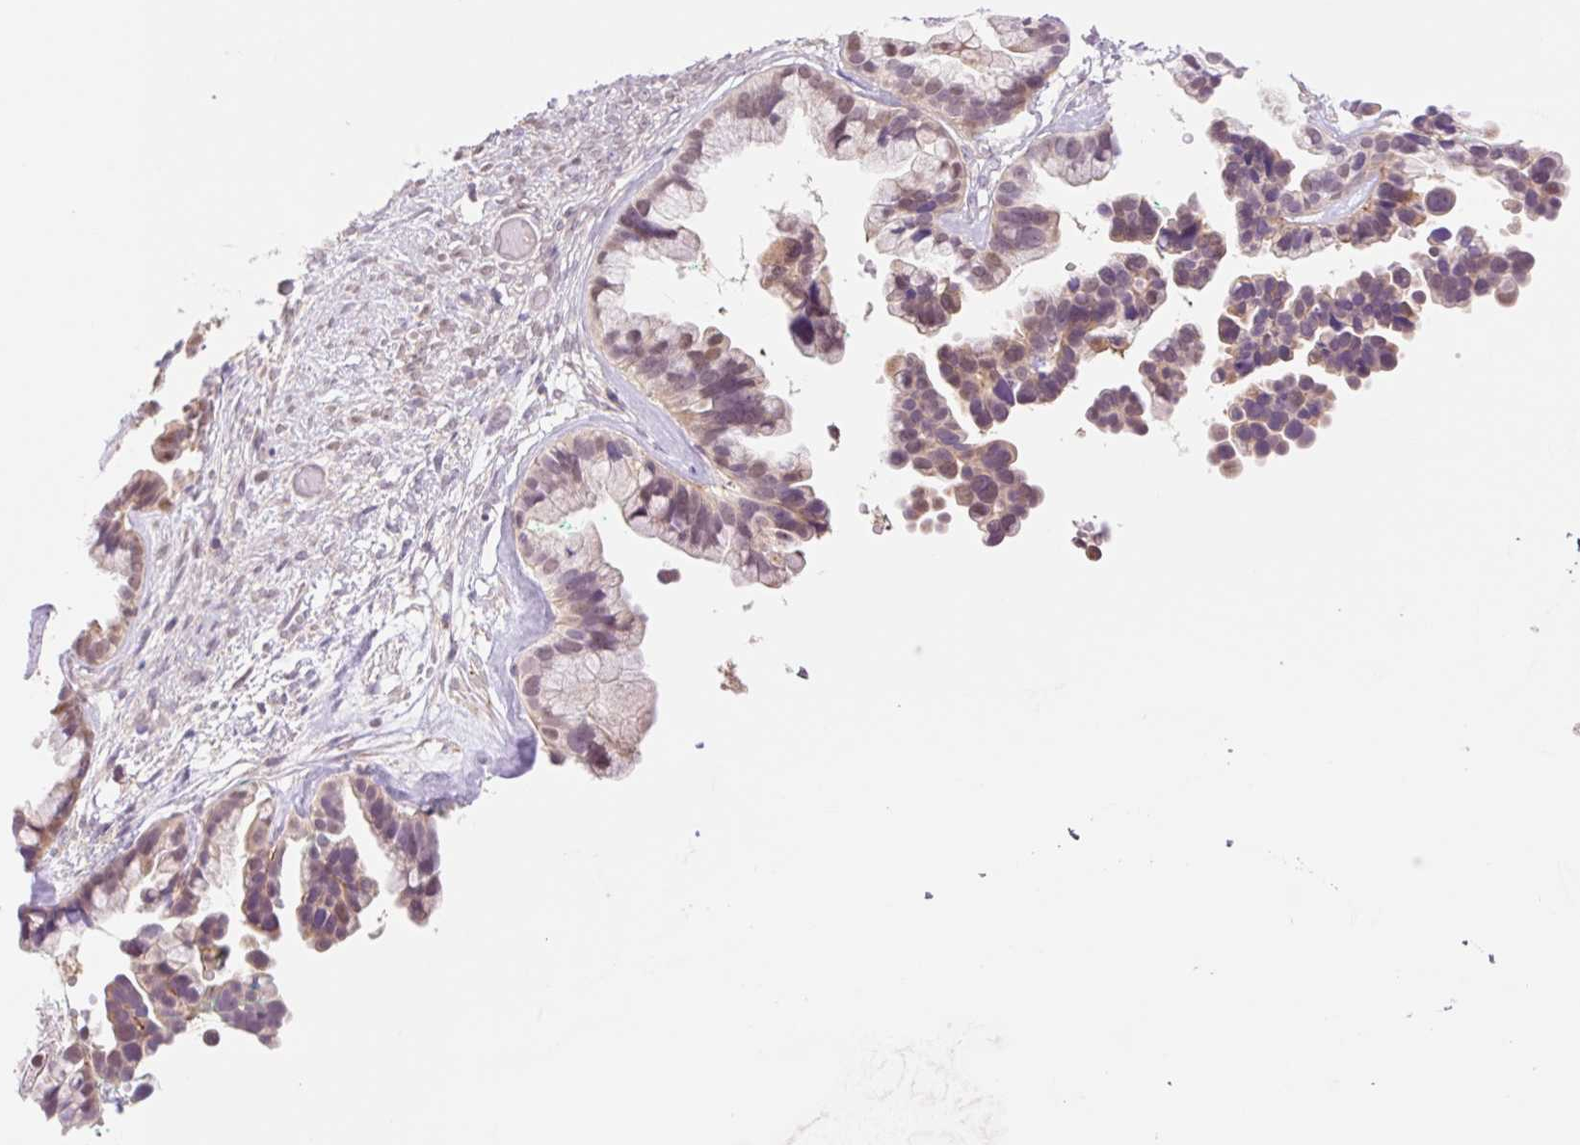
{"staining": {"intensity": "weak", "quantity": ">75%", "location": "cytoplasmic/membranous"}, "tissue": "ovarian cancer", "cell_type": "Tumor cells", "image_type": "cancer", "snomed": [{"axis": "morphology", "description": "Cystadenocarcinoma, serous, NOS"}, {"axis": "topography", "description": "Ovary"}], "caption": "There is low levels of weak cytoplasmic/membranous staining in tumor cells of ovarian cancer, as demonstrated by immunohistochemical staining (brown color).", "gene": "HEBP1", "patient": {"sex": "female", "age": 56}}